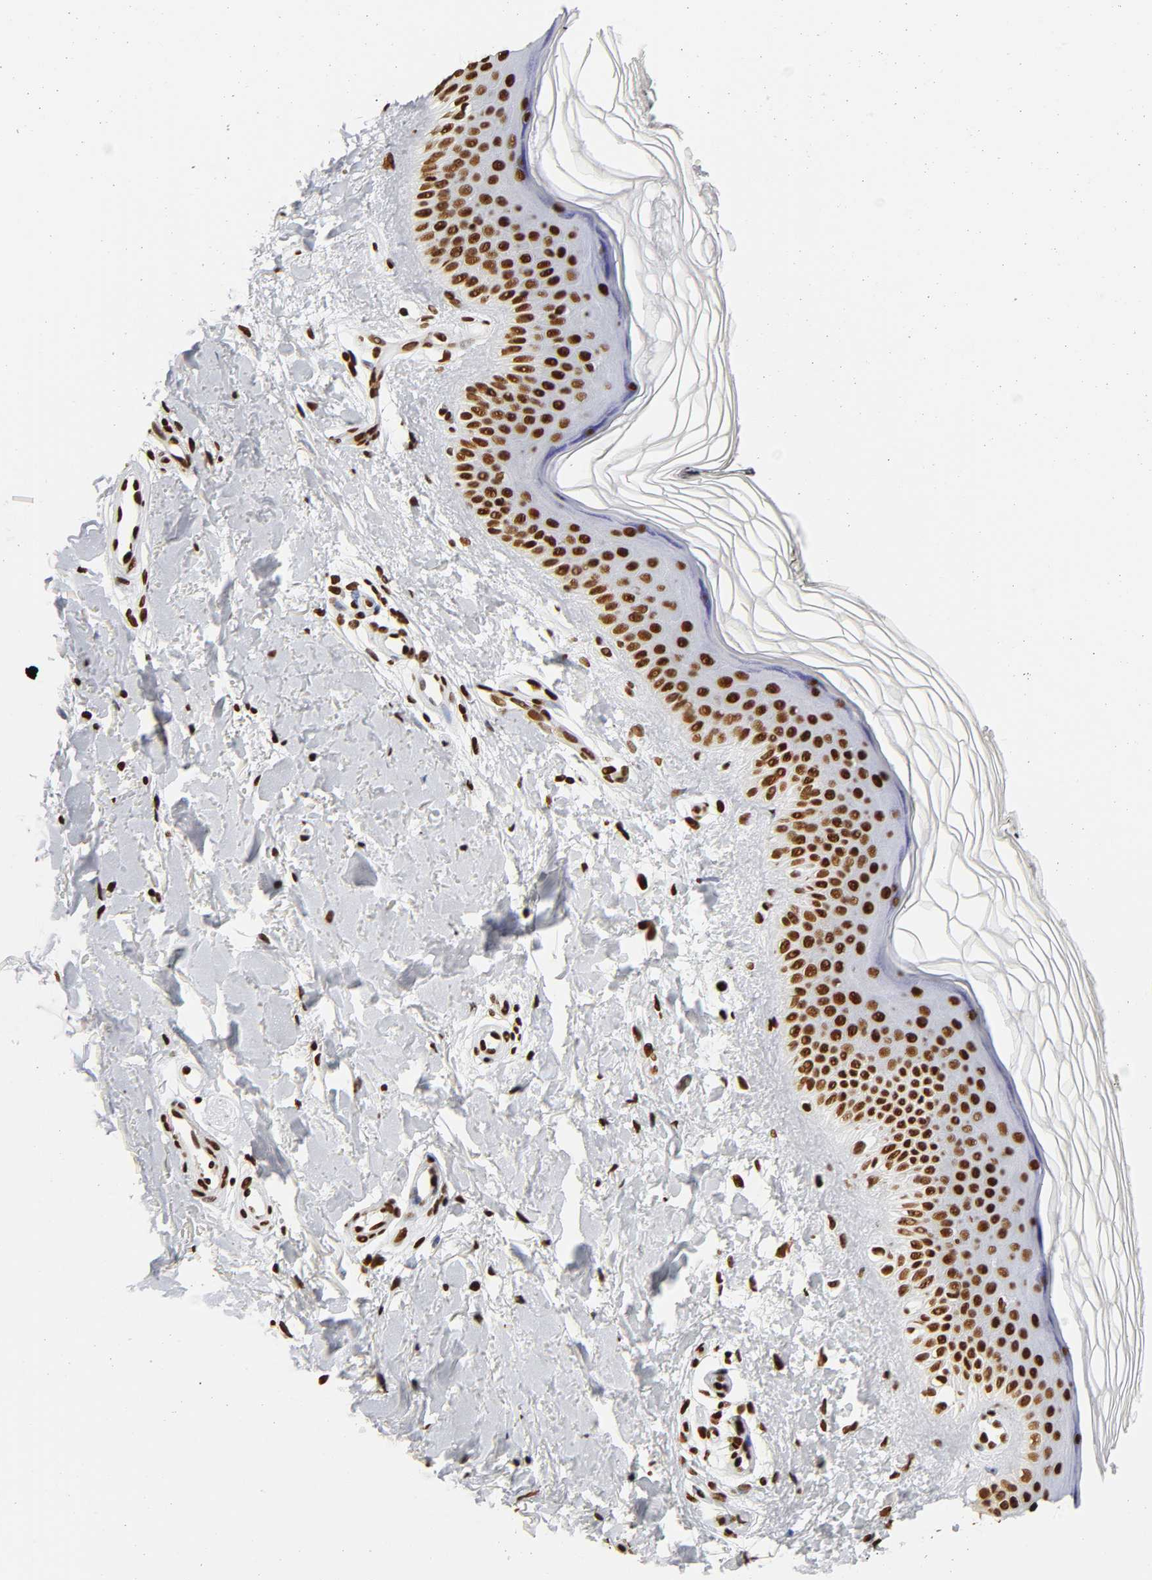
{"staining": {"intensity": "strong", "quantity": ">75%", "location": "nuclear"}, "tissue": "skin", "cell_type": "Fibroblasts", "image_type": "normal", "snomed": [{"axis": "morphology", "description": "Normal tissue, NOS"}, {"axis": "topography", "description": "Skin"}], "caption": "An immunohistochemistry (IHC) micrograph of benign tissue is shown. Protein staining in brown labels strong nuclear positivity in skin within fibroblasts. Immunohistochemistry (ihc) stains the protein of interest in brown and the nuclei are stained blue.", "gene": "XRCC6", "patient": {"sex": "female", "age": 19}}